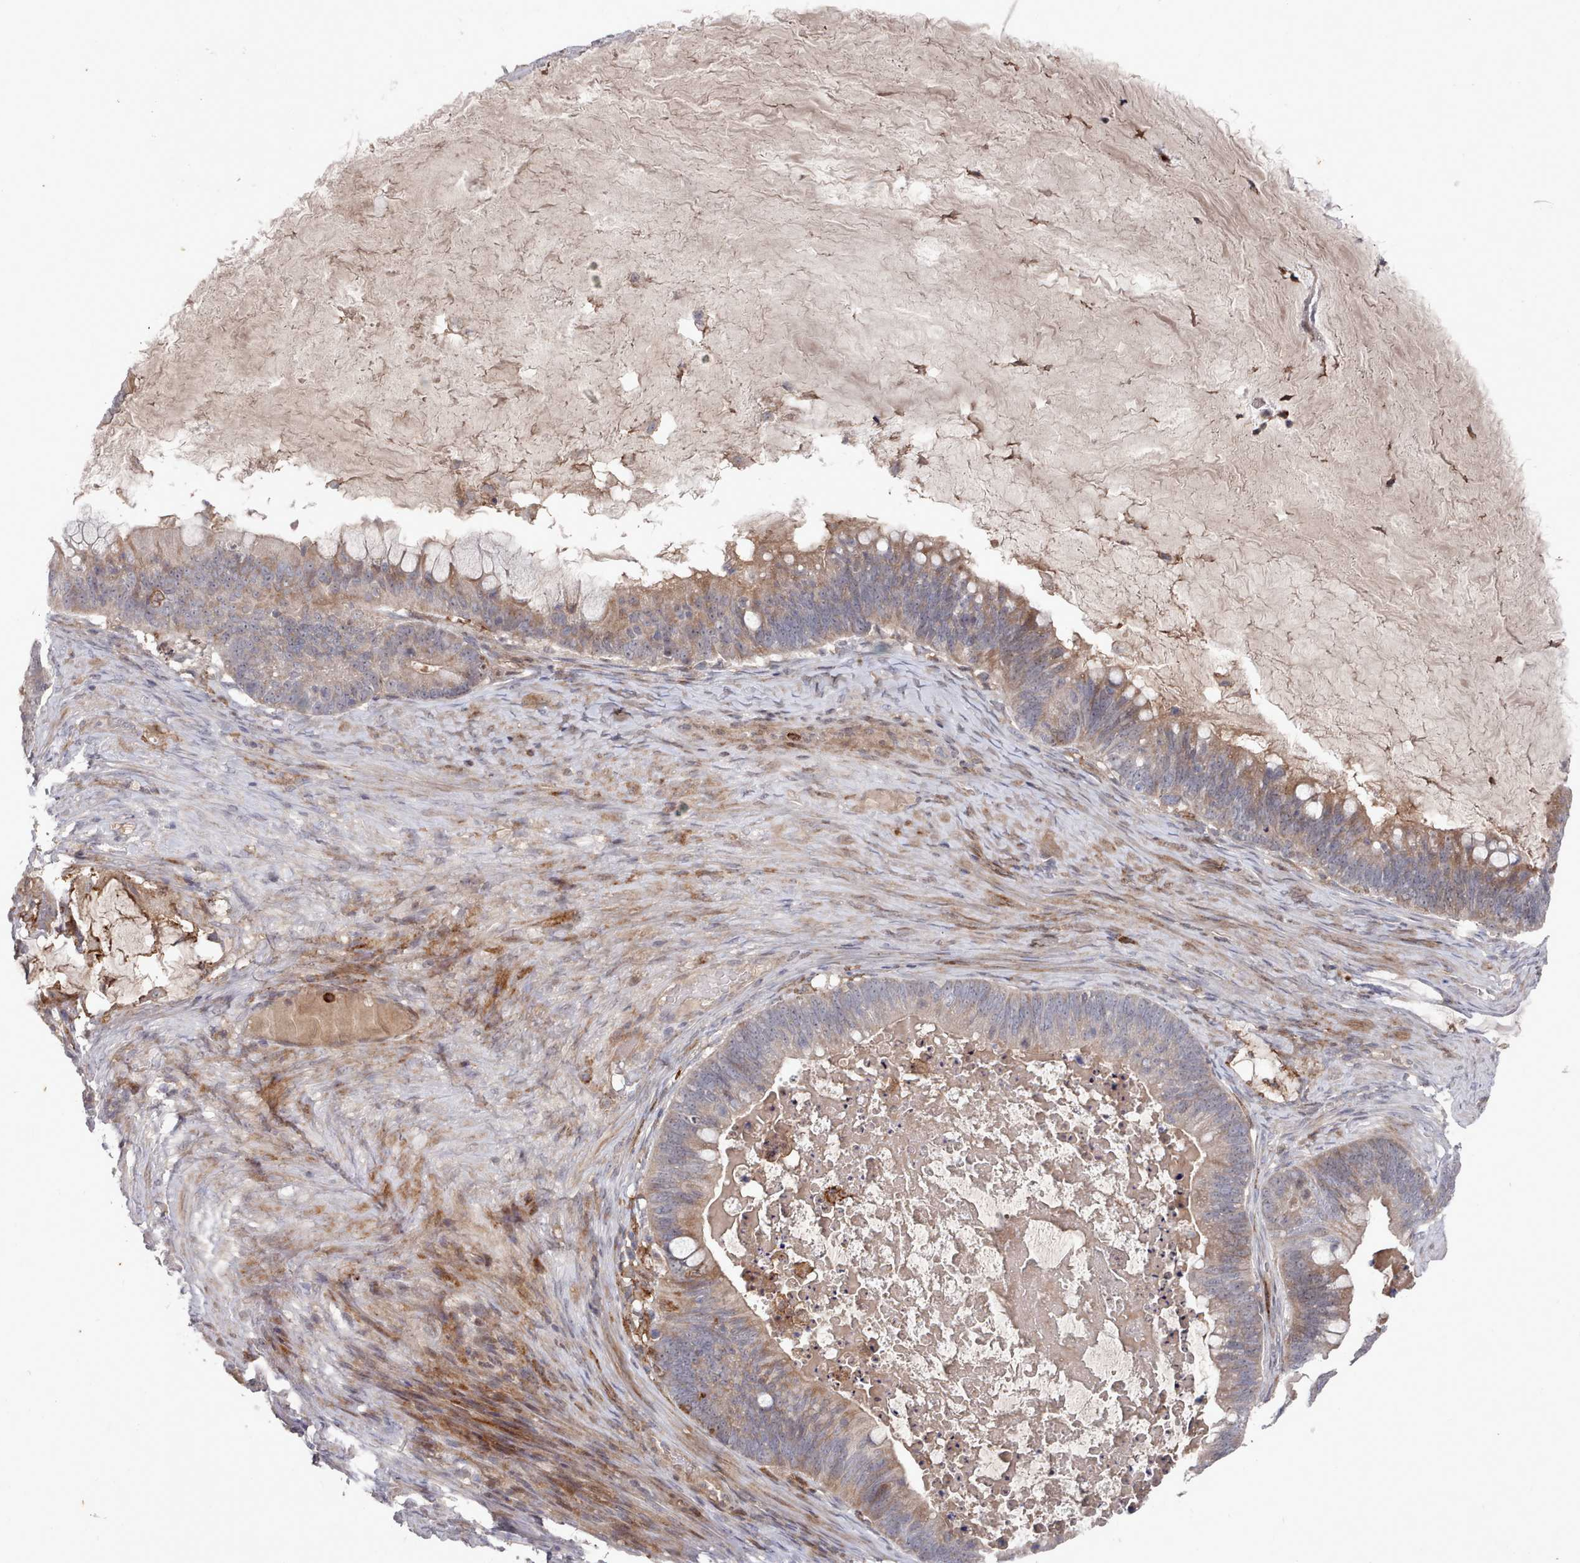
{"staining": {"intensity": "moderate", "quantity": "25%-75%", "location": "cytoplasmic/membranous"}, "tissue": "ovarian cancer", "cell_type": "Tumor cells", "image_type": "cancer", "snomed": [{"axis": "morphology", "description": "Cystadenocarcinoma, mucinous, NOS"}, {"axis": "topography", "description": "Ovary"}], "caption": "Moderate cytoplasmic/membranous protein positivity is identified in about 25%-75% of tumor cells in ovarian cancer (mucinous cystadenocarcinoma).", "gene": "COL8A2", "patient": {"sex": "female", "age": 61}}